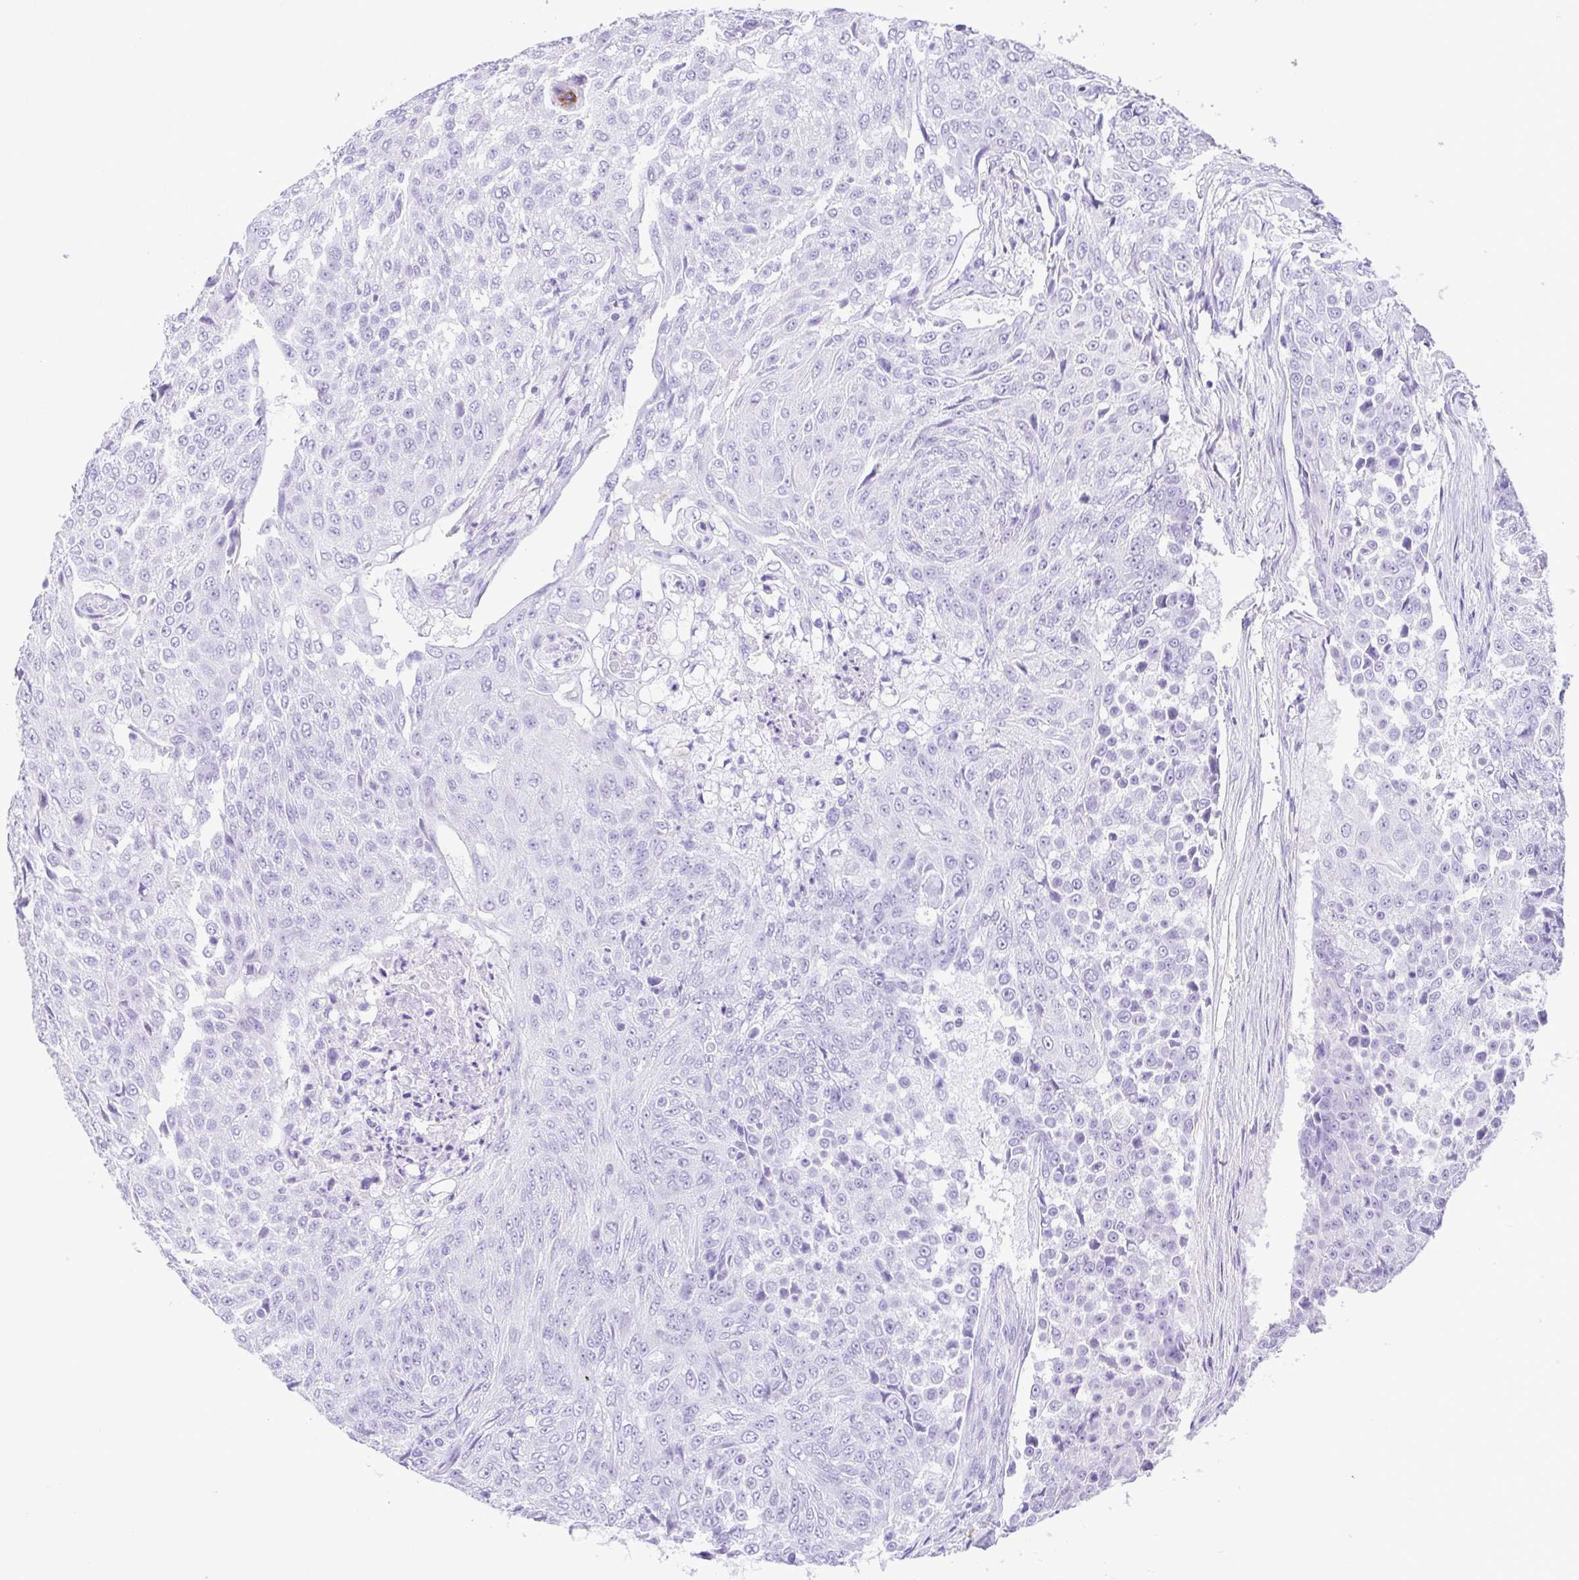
{"staining": {"intensity": "negative", "quantity": "none", "location": "none"}, "tissue": "urothelial cancer", "cell_type": "Tumor cells", "image_type": "cancer", "snomed": [{"axis": "morphology", "description": "Urothelial carcinoma, High grade"}, {"axis": "topography", "description": "Urinary bladder"}], "caption": "The image exhibits no significant positivity in tumor cells of urothelial cancer. (DAB (3,3'-diaminobenzidine) immunohistochemistry (IHC) visualized using brightfield microscopy, high magnification).", "gene": "CDSN", "patient": {"sex": "female", "age": 63}}